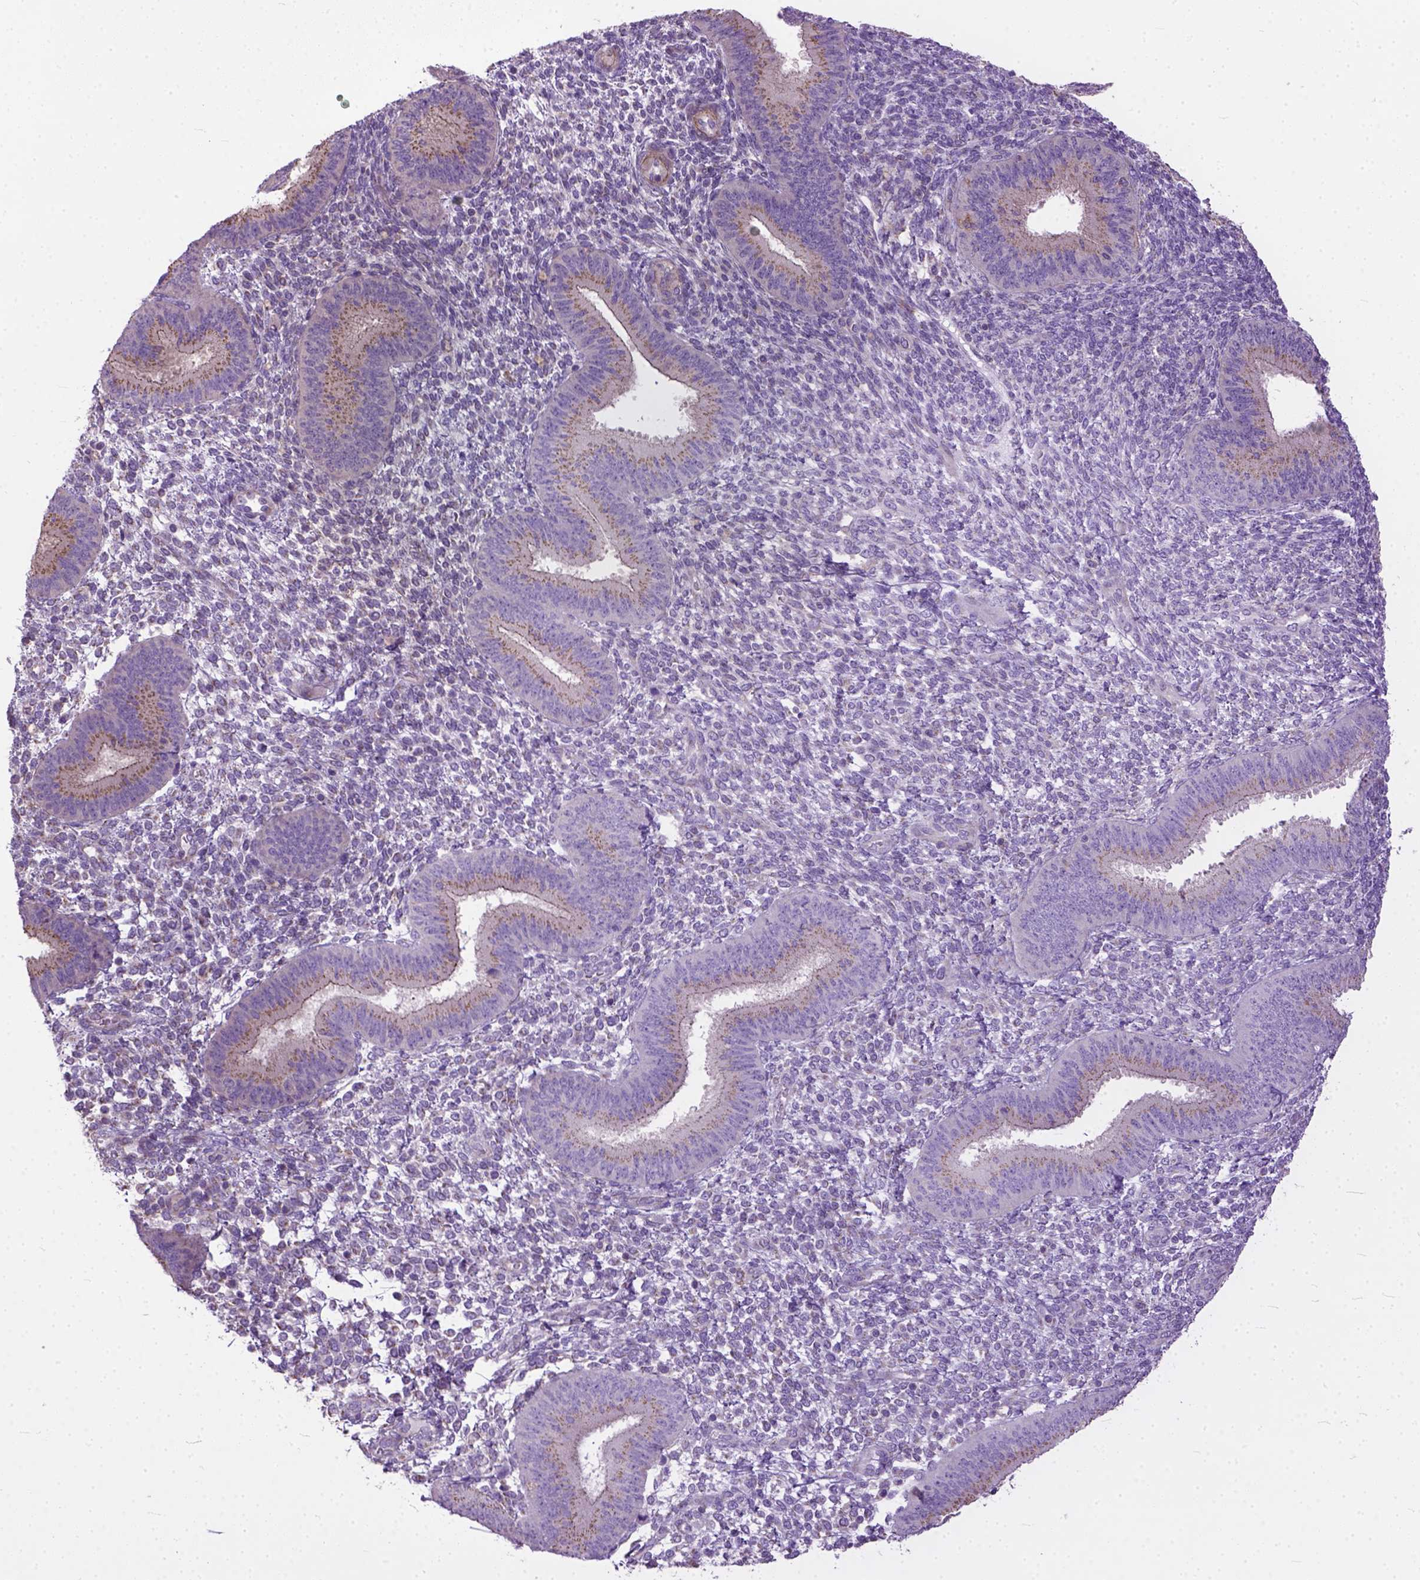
{"staining": {"intensity": "negative", "quantity": "none", "location": "none"}, "tissue": "endometrium", "cell_type": "Cells in endometrial stroma", "image_type": "normal", "snomed": [{"axis": "morphology", "description": "Normal tissue, NOS"}, {"axis": "topography", "description": "Endometrium"}], "caption": "Normal endometrium was stained to show a protein in brown. There is no significant staining in cells in endometrial stroma.", "gene": "BANF2", "patient": {"sex": "female", "age": 39}}